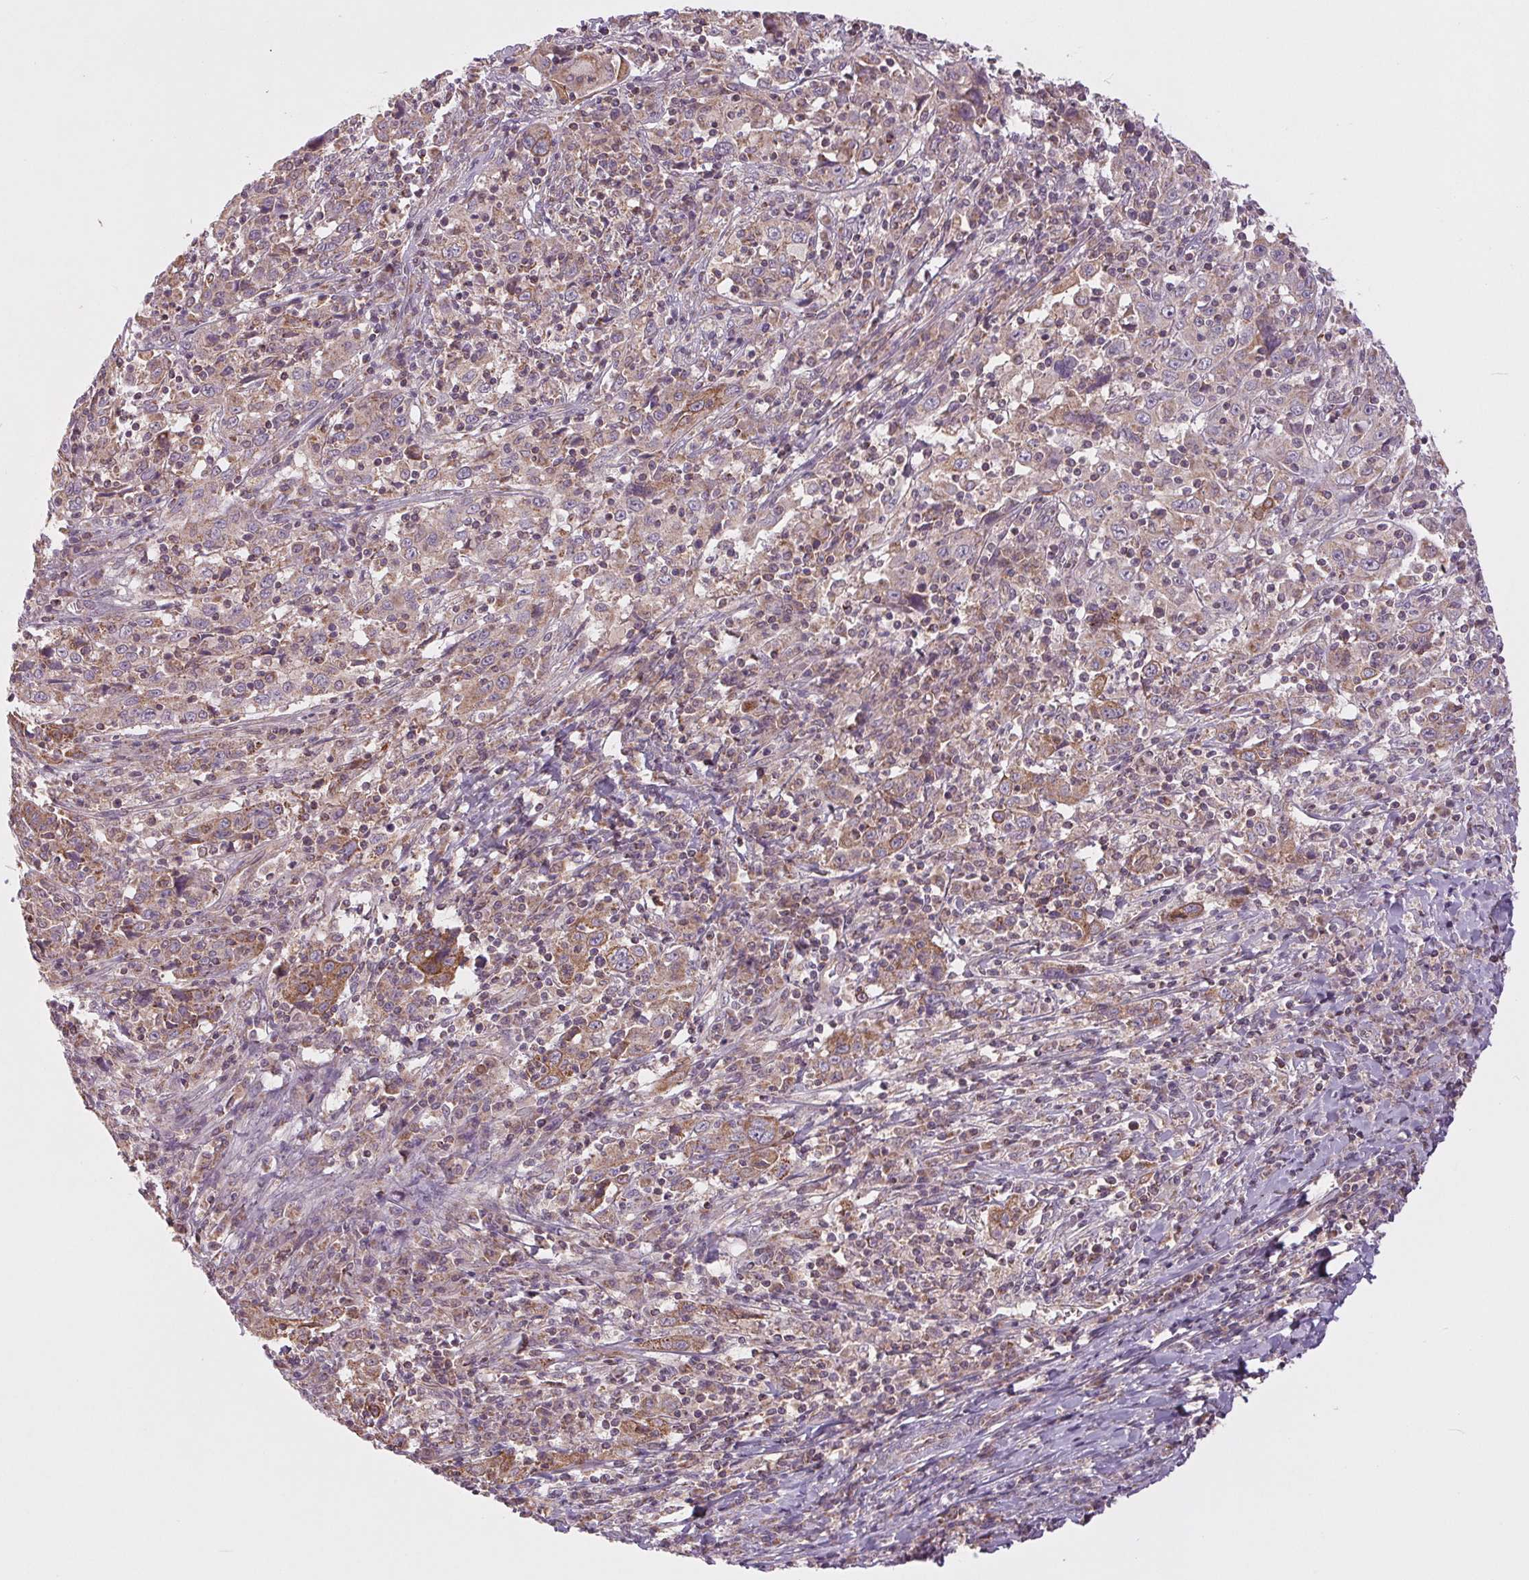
{"staining": {"intensity": "weak", "quantity": ">75%", "location": "cytoplasmic/membranous"}, "tissue": "cervical cancer", "cell_type": "Tumor cells", "image_type": "cancer", "snomed": [{"axis": "morphology", "description": "Squamous cell carcinoma, NOS"}, {"axis": "topography", "description": "Cervix"}], "caption": "Weak cytoplasmic/membranous positivity for a protein is seen in about >75% of tumor cells of squamous cell carcinoma (cervical) using immunohistochemistry.", "gene": "MAP3K5", "patient": {"sex": "female", "age": 46}}